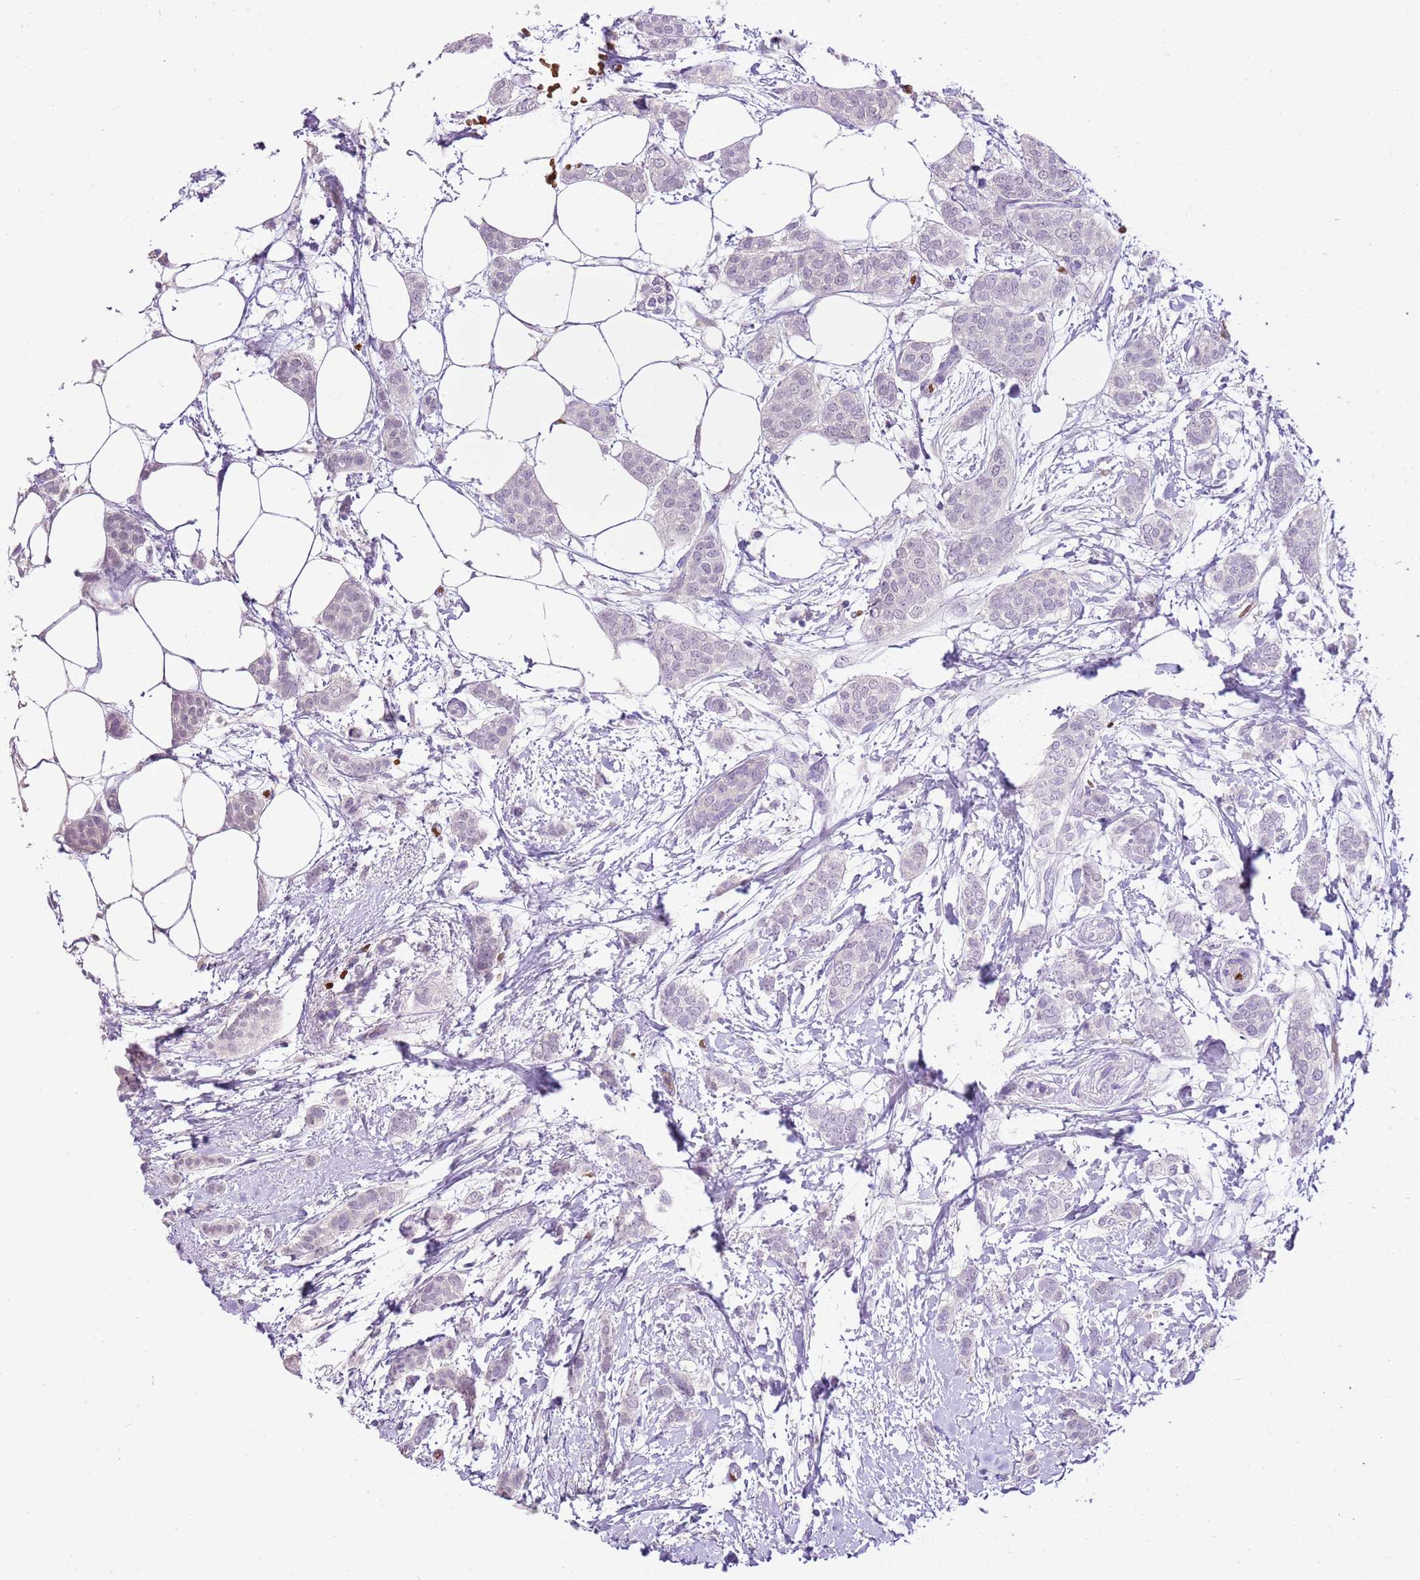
{"staining": {"intensity": "negative", "quantity": "none", "location": "none"}, "tissue": "breast cancer", "cell_type": "Tumor cells", "image_type": "cancer", "snomed": [{"axis": "morphology", "description": "Duct carcinoma"}, {"axis": "topography", "description": "Breast"}], "caption": "Immunohistochemical staining of intraductal carcinoma (breast) exhibits no significant expression in tumor cells. (DAB (3,3'-diaminobenzidine) immunohistochemistry, high magnification).", "gene": "XPO7", "patient": {"sex": "female", "age": 72}}